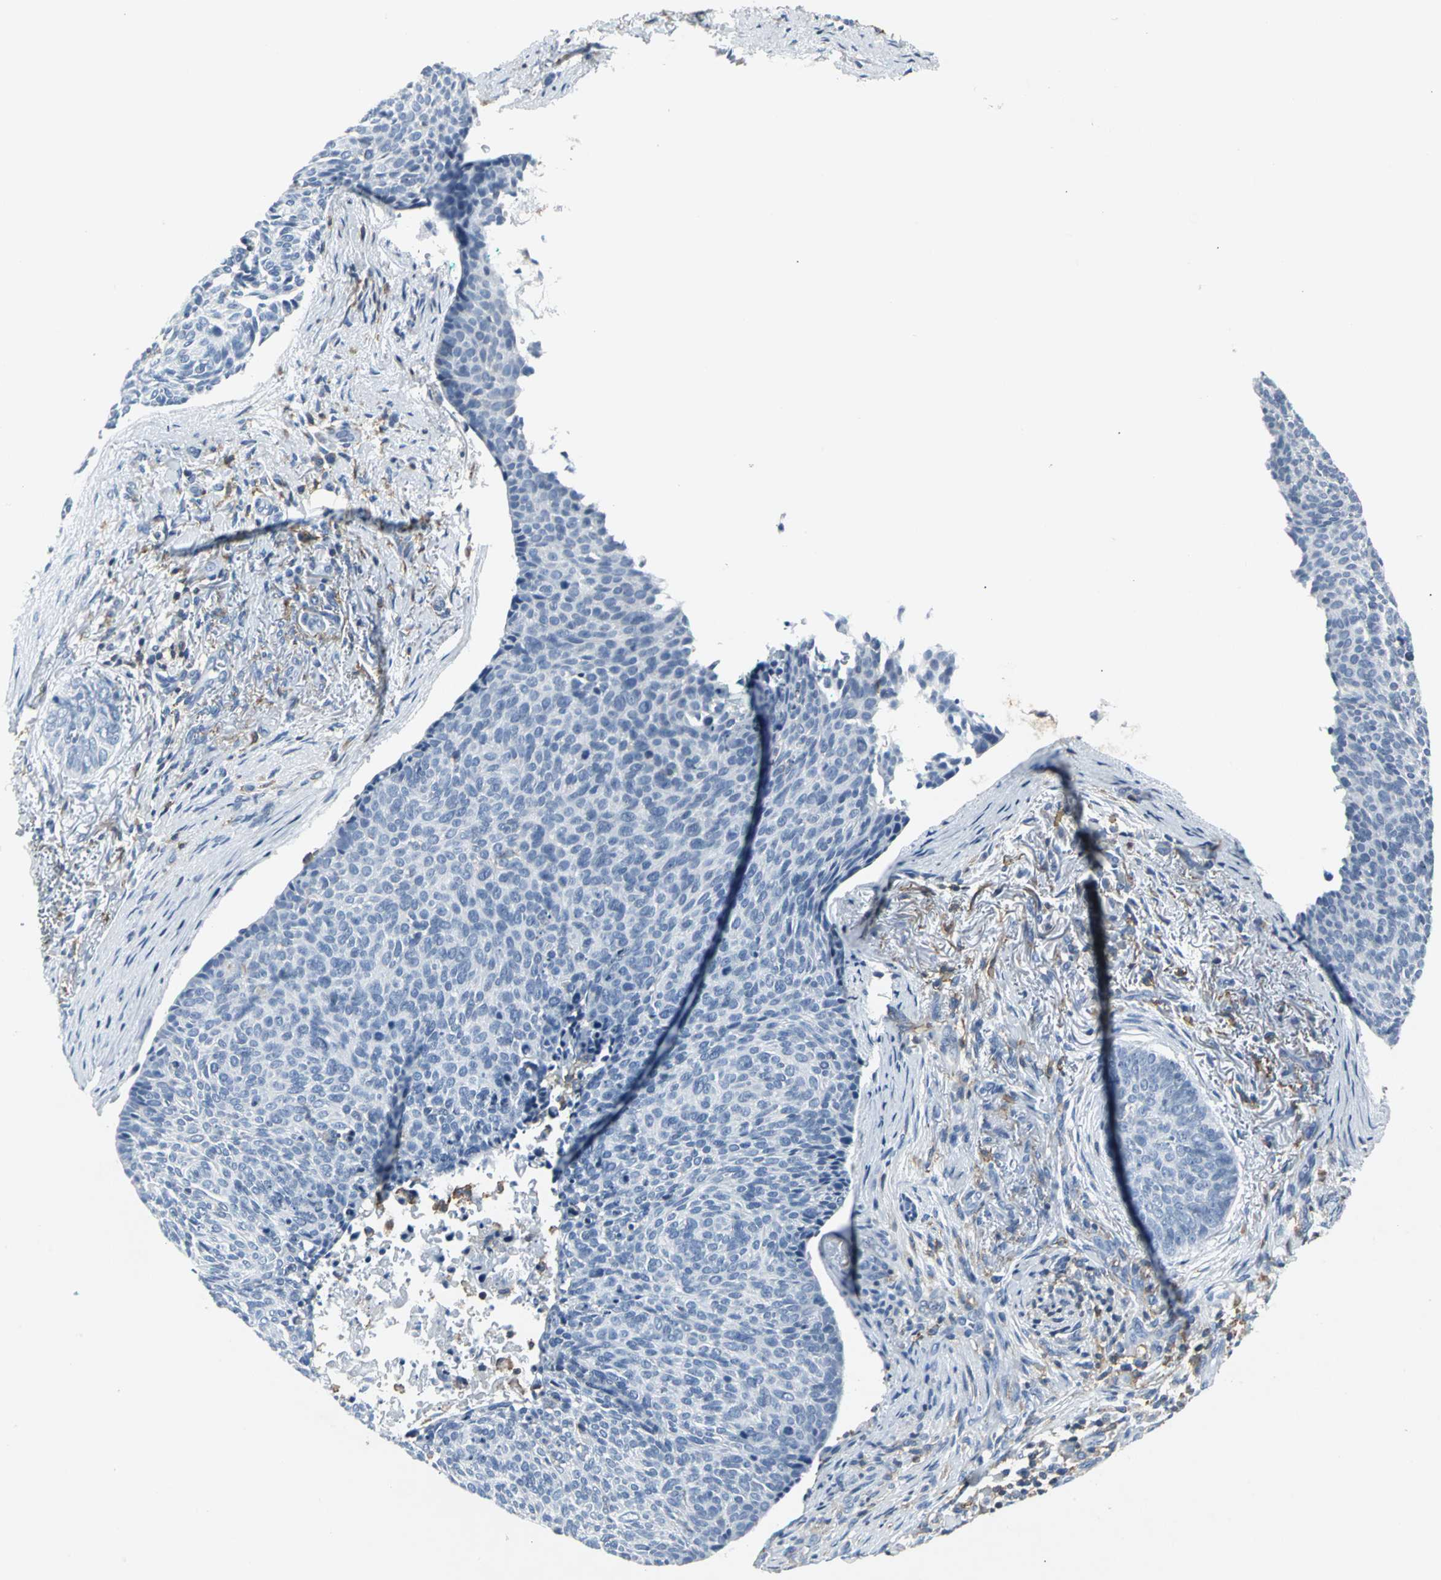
{"staining": {"intensity": "negative", "quantity": "none", "location": "none"}, "tissue": "skin cancer", "cell_type": "Tumor cells", "image_type": "cancer", "snomed": [{"axis": "morphology", "description": "Normal tissue, NOS"}, {"axis": "morphology", "description": "Basal cell carcinoma"}, {"axis": "topography", "description": "Skin"}], "caption": "DAB immunohistochemical staining of skin cancer (basal cell carcinoma) exhibits no significant positivity in tumor cells. Brightfield microscopy of IHC stained with DAB (brown) and hematoxylin (blue), captured at high magnification.", "gene": "IQGAP2", "patient": {"sex": "female", "age": 57}}